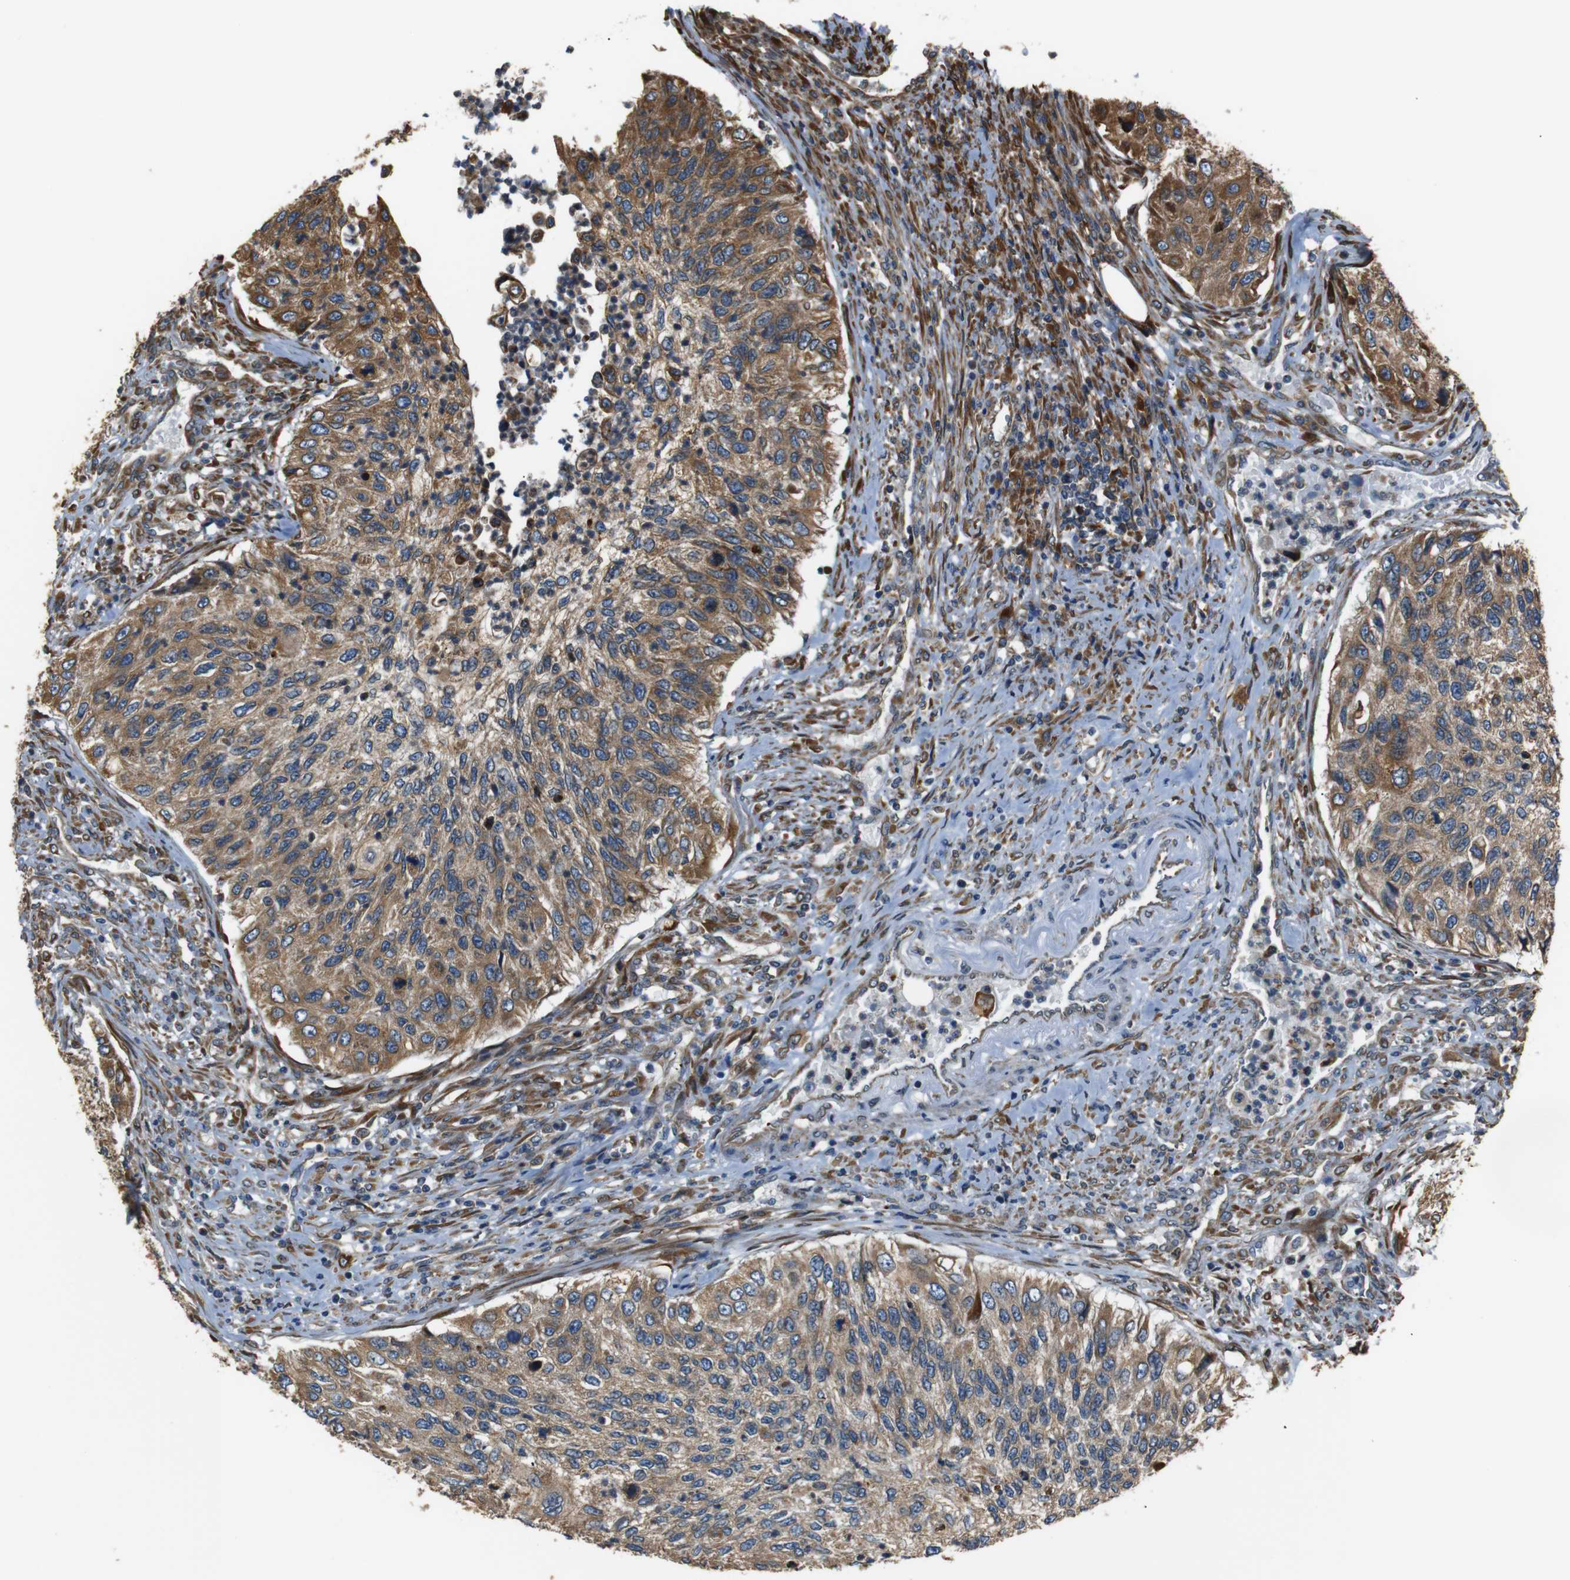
{"staining": {"intensity": "moderate", "quantity": ">75%", "location": "cytoplasmic/membranous"}, "tissue": "urothelial cancer", "cell_type": "Tumor cells", "image_type": "cancer", "snomed": [{"axis": "morphology", "description": "Urothelial carcinoma, High grade"}, {"axis": "topography", "description": "Urinary bladder"}], "caption": "A histopathology image of high-grade urothelial carcinoma stained for a protein reveals moderate cytoplasmic/membranous brown staining in tumor cells. (IHC, brightfield microscopy, high magnification).", "gene": "TMED2", "patient": {"sex": "female", "age": 60}}